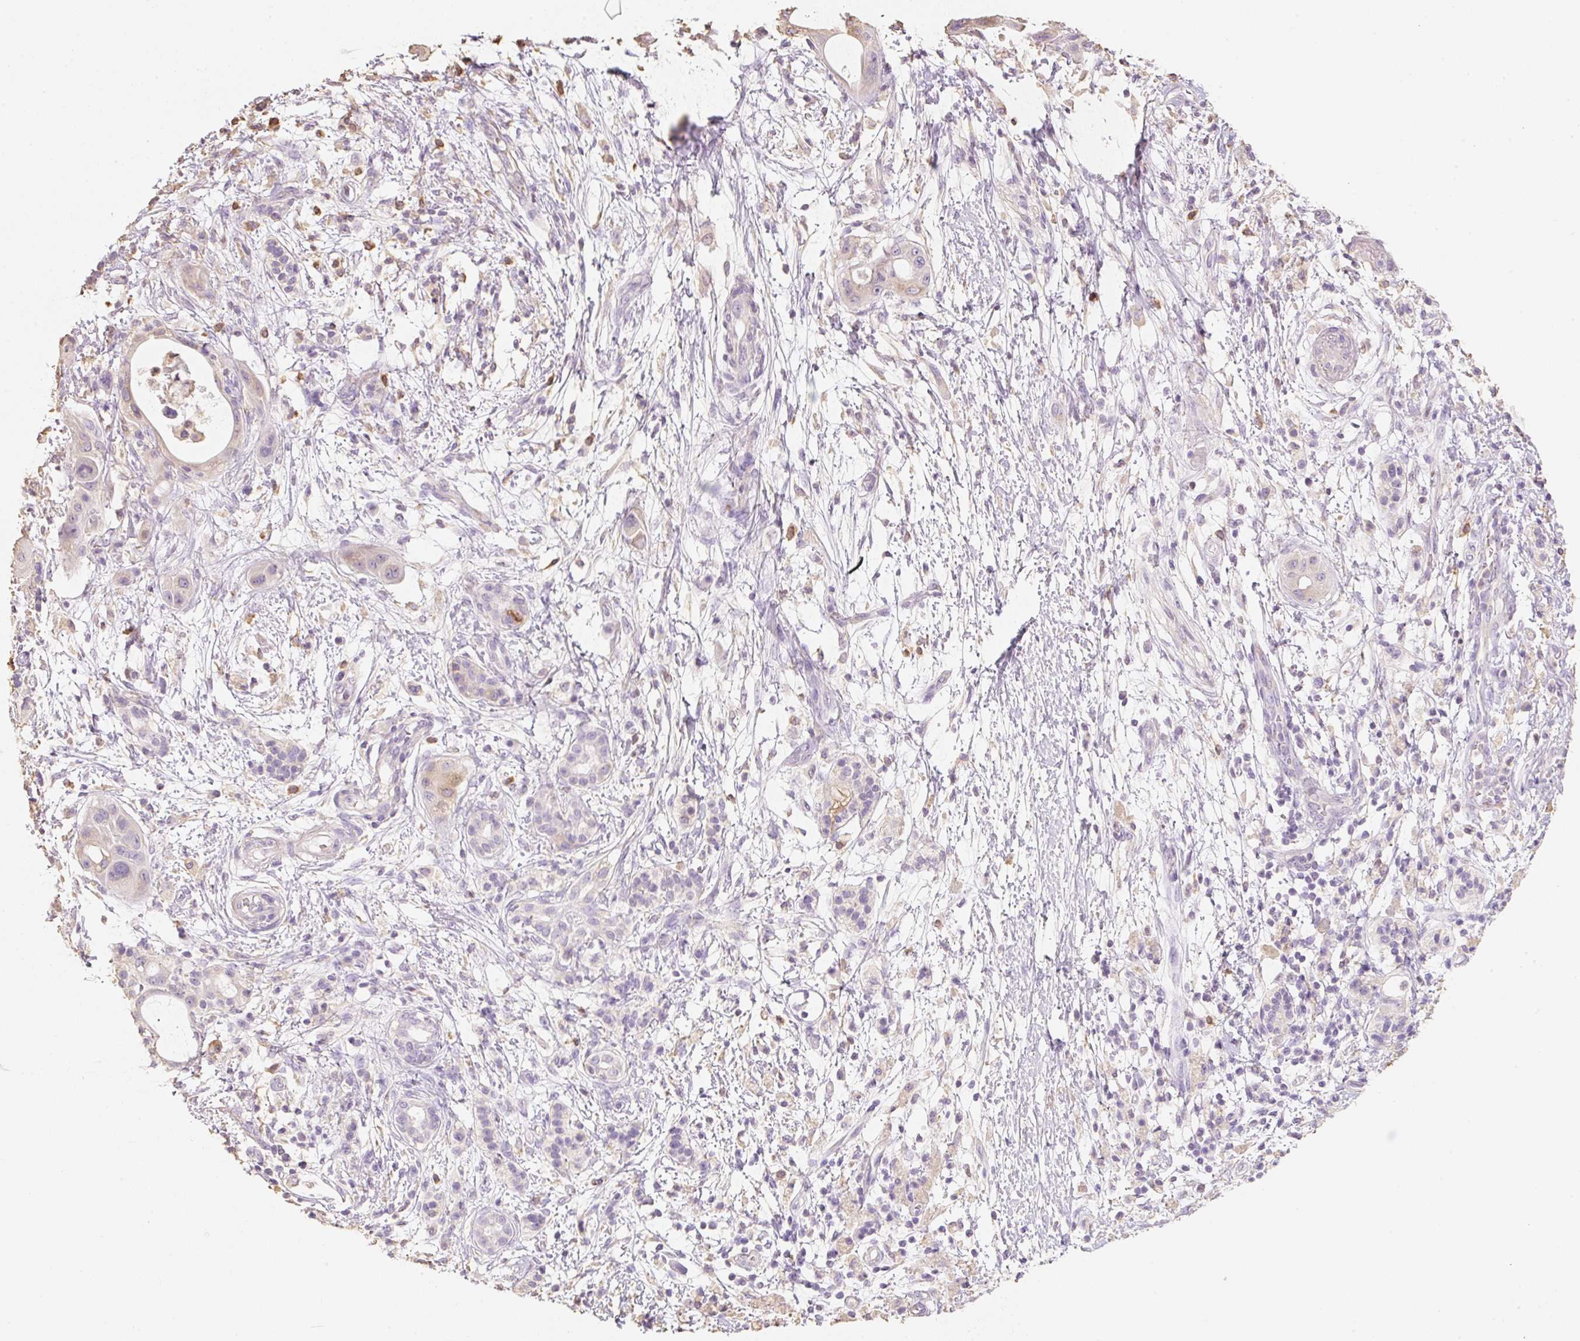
{"staining": {"intensity": "weak", "quantity": "<25%", "location": "cytoplasmic/membranous"}, "tissue": "pancreatic cancer", "cell_type": "Tumor cells", "image_type": "cancer", "snomed": [{"axis": "morphology", "description": "Adenocarcinoma, NOS"}, {"axis": "topography", "description": "Pancreas"}], "caption": "Tumor cells are negative for brown protein staining in pancreatic adenocarcinoma.", "gene": "MBOAT7", "patient": {"sex": "male", "age": 68}}